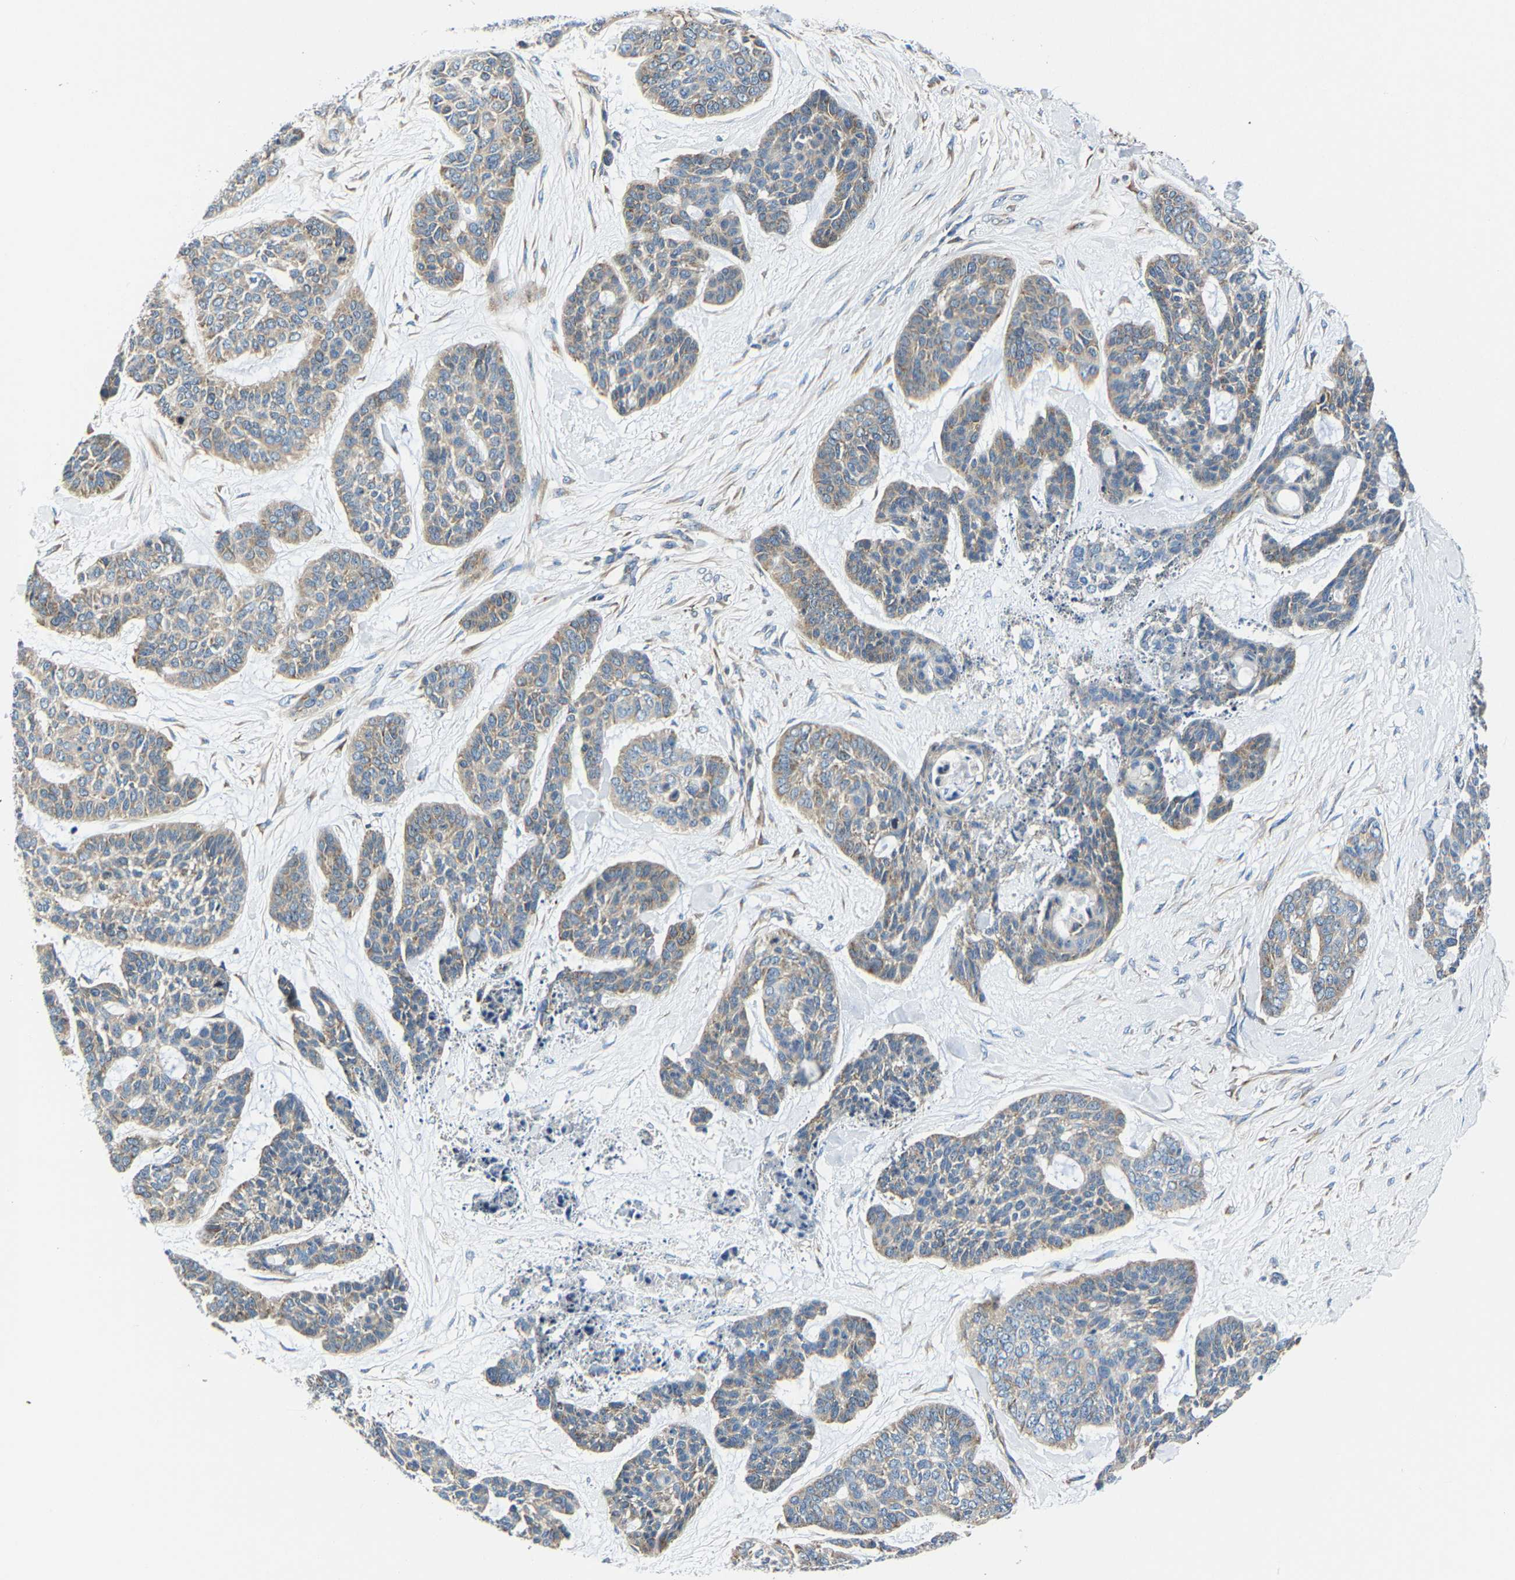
{"staining": {"intensity": "weak", "quantity": ">75%", "location": "cytoplasmic/membranous"}, "tissue": "skin cancer", "cell_type": "Tumor cells", "image_type": "cancer", "snomed": [{"axis": "morphology", "description": "Basal cell carcinoma"}, {"axis": "topography", "description": "Skin"}], "caption": "Weak cytoplasmic/membranous protein positivity is identified in about >75% of tumor cells in skin cancer.", "gene": "G3BP2", "patient": {"sex": "female", "age": 64}}